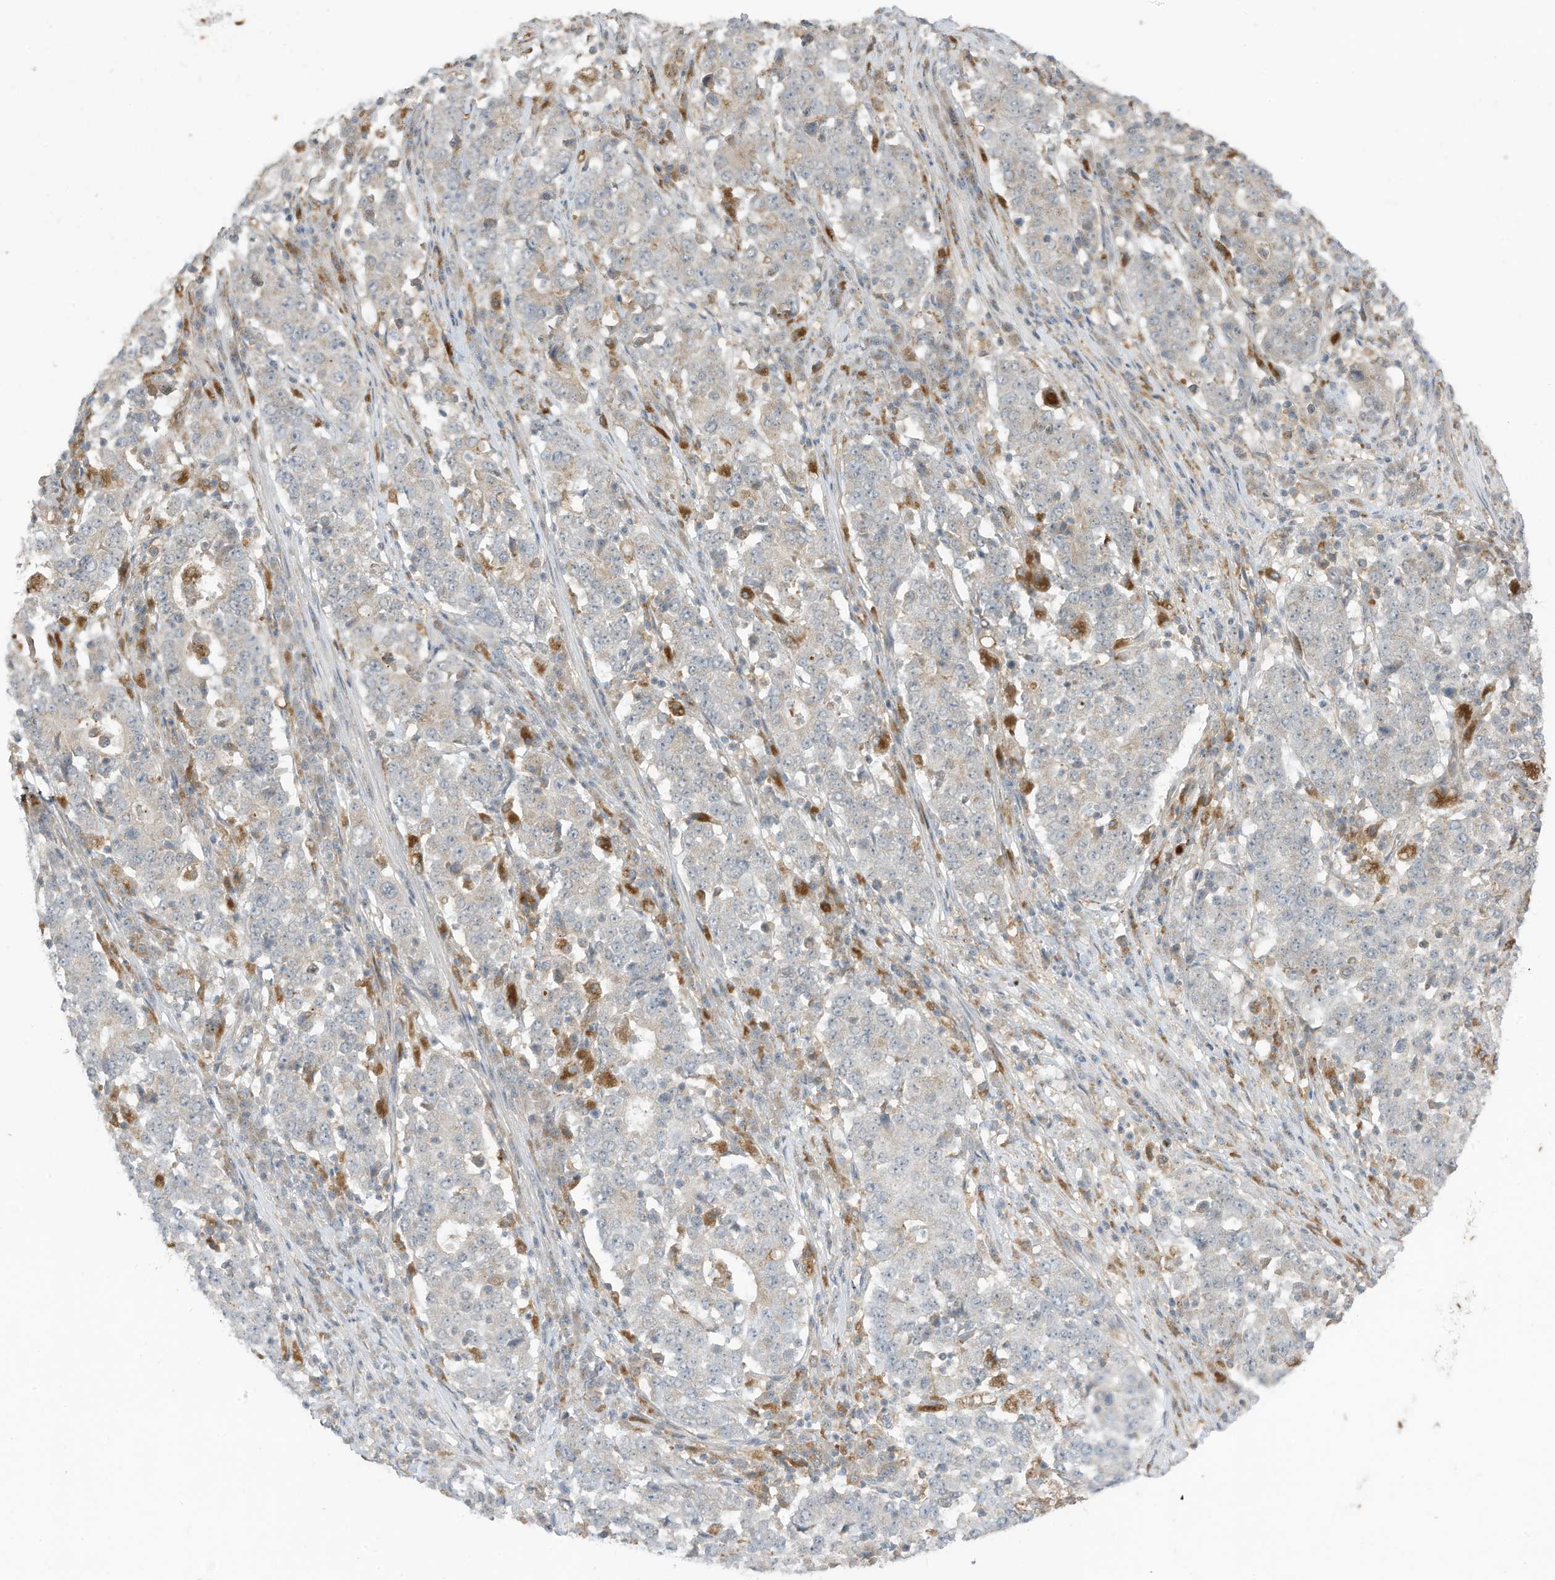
{"staining": {"intensity": "negative", "quantity": "none", "location": "none"}, "tissue": "stomach cancer", "cell_type": "Tumor cells", "image_type": "cancer", "snomed": [{"axis": "morphology", "description": "Adenocarcinoma, NOS"}, {"axis": "topography", "description": "Stomach"}], "caption": "High magnification brightfield microscopy of stomach cancer stained with DAB (3,3'-diaminobenzidine) (brown) and counterstained with hematoxylin (blue): tumor cells show no significant positivity. (Immunohistochemistry, brightfield microscopy, high magnification).", "gene": "DZIP3", "patient": {"sex": "male", "age": 59}}